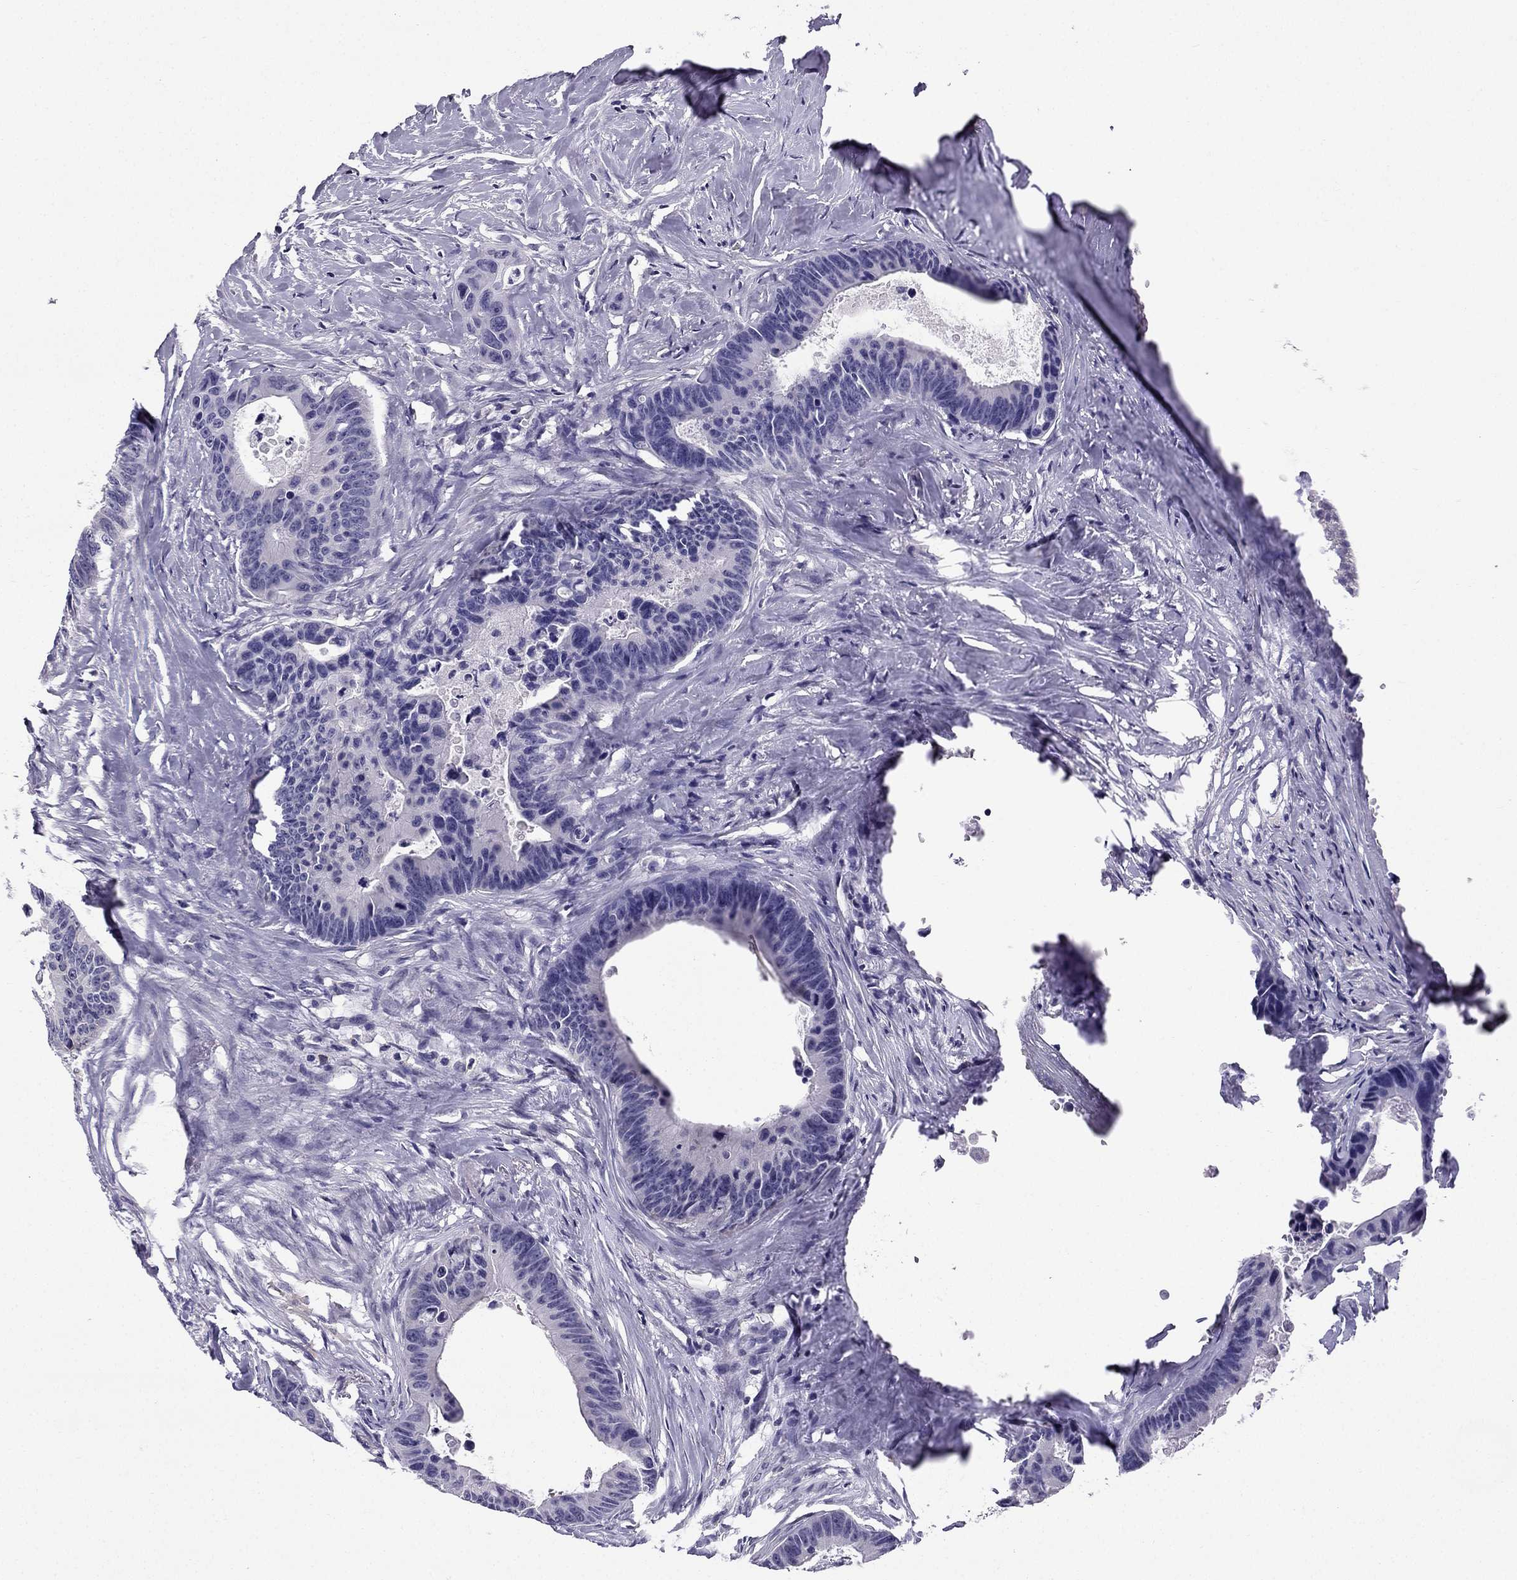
{"staining": {"intensity": "negative", "quantity": "none", "location": "none"}, "tissue": "colorectal cancer", "cell_type": "Tumor cells", "image_type": "cancer", "snomed": [{"axis": "morphology", "description": "Adenocarcinoma, NOS"}, {"axis": "topography", "description": "Colon"}], "caption": "This micrograph is of colorectal cancer stained with IHC to label a protein in brown with the nuclei are counter-stained blue. There is no expression in tumor cells.", "gene": "CCK", "patient": {"sex": "female", "age": 87}}